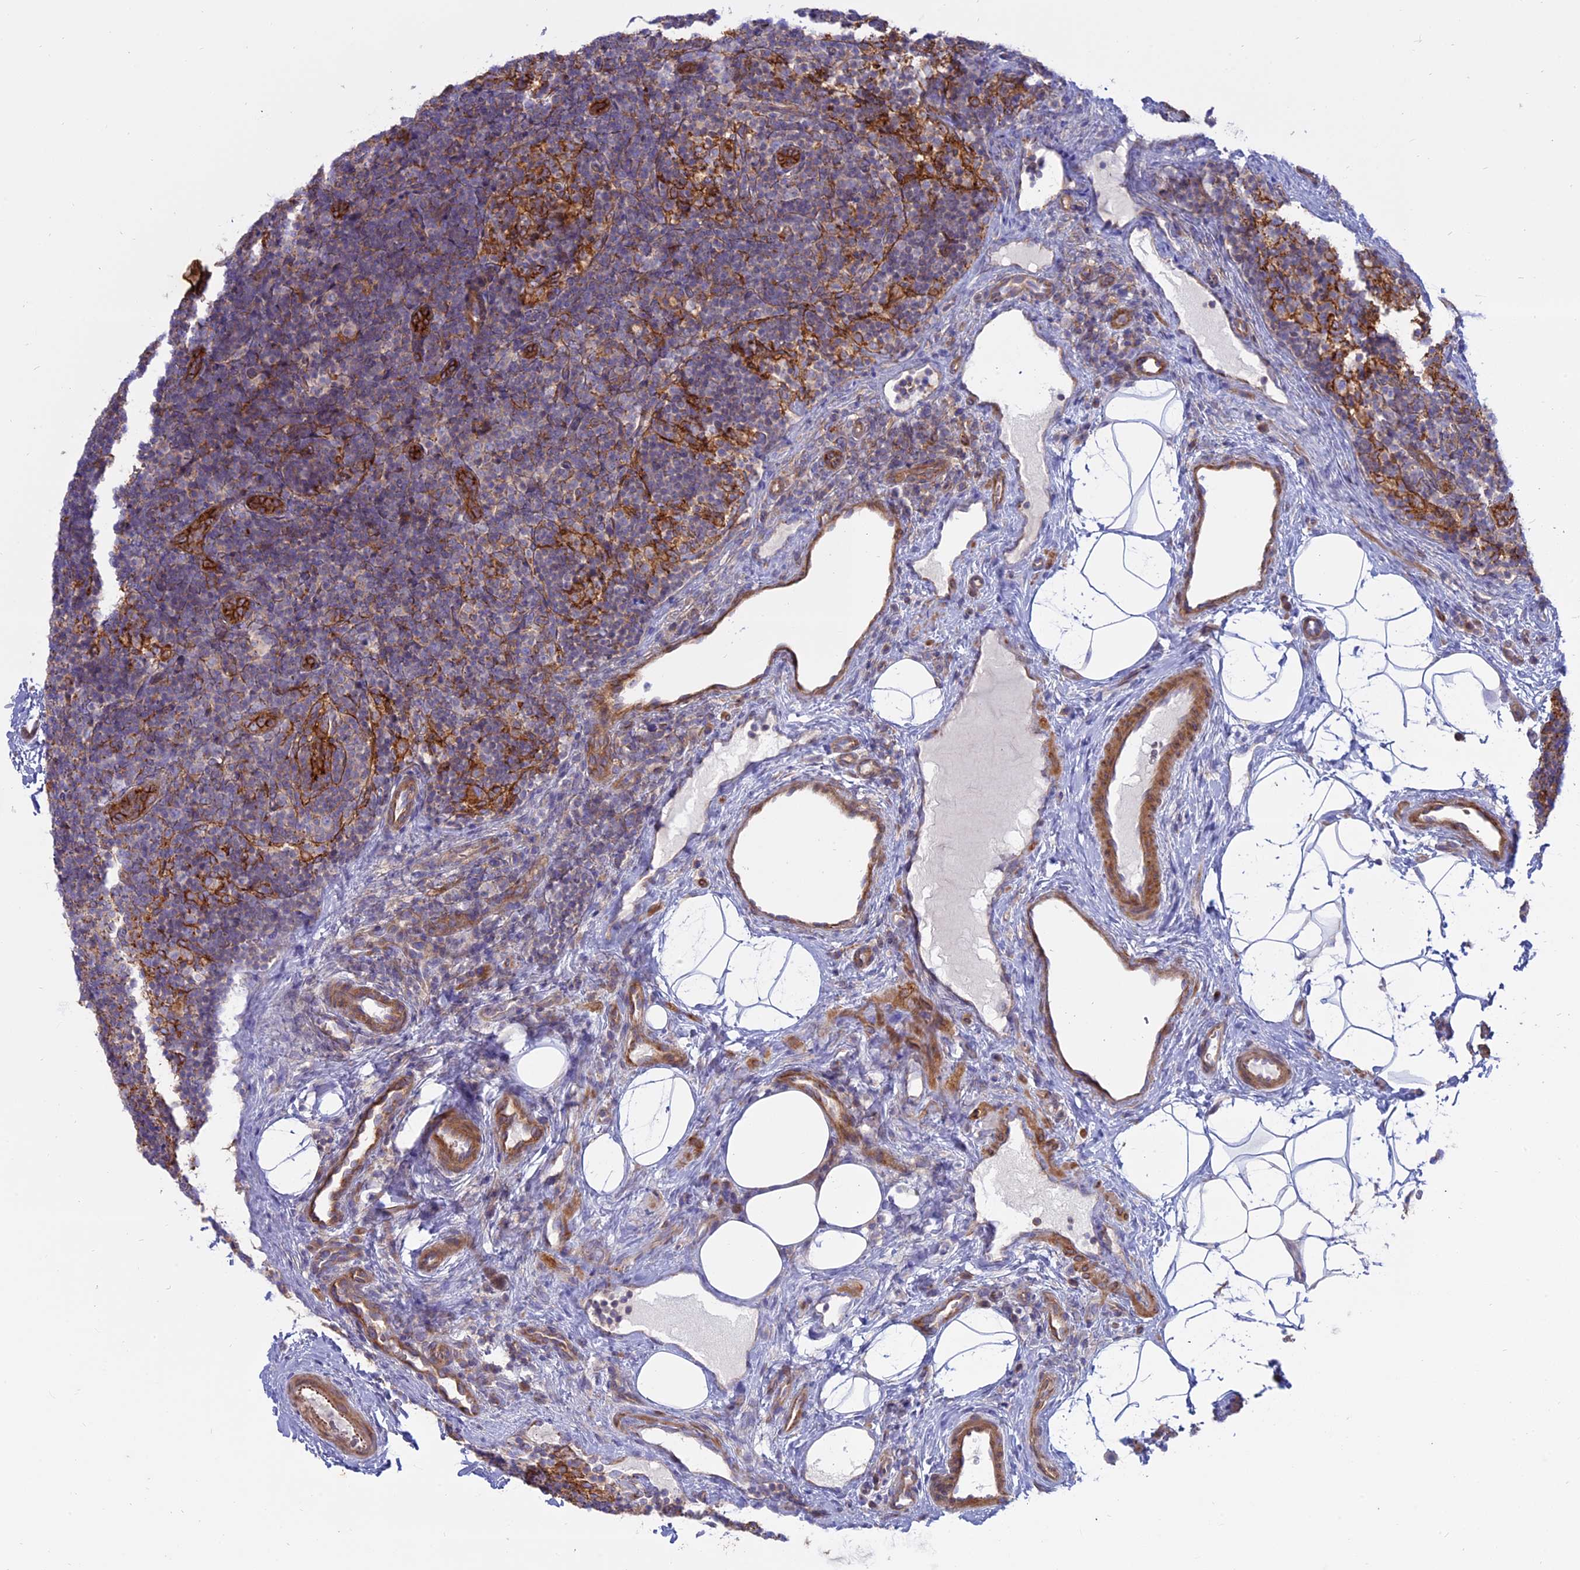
{"staining": {"intensity": "negative", "quantity": "none", "location": "none"}, "tissue": "lymph node", "cell_type": "Germinal center cells", "image_type": "normal", "snomed": [{"axis": "morphology", "description": "Normal tissue, NOS"}, {"axis": "topography", "description": "Lymph node"}], "caption": "Immunohistochemical staining of normal human lymph node exhibits no significant positivity in germinal center cells. Nuclei are stained in blue.", "gene": "MYO5B", "patient": {"sex": "female", "age": 22}}